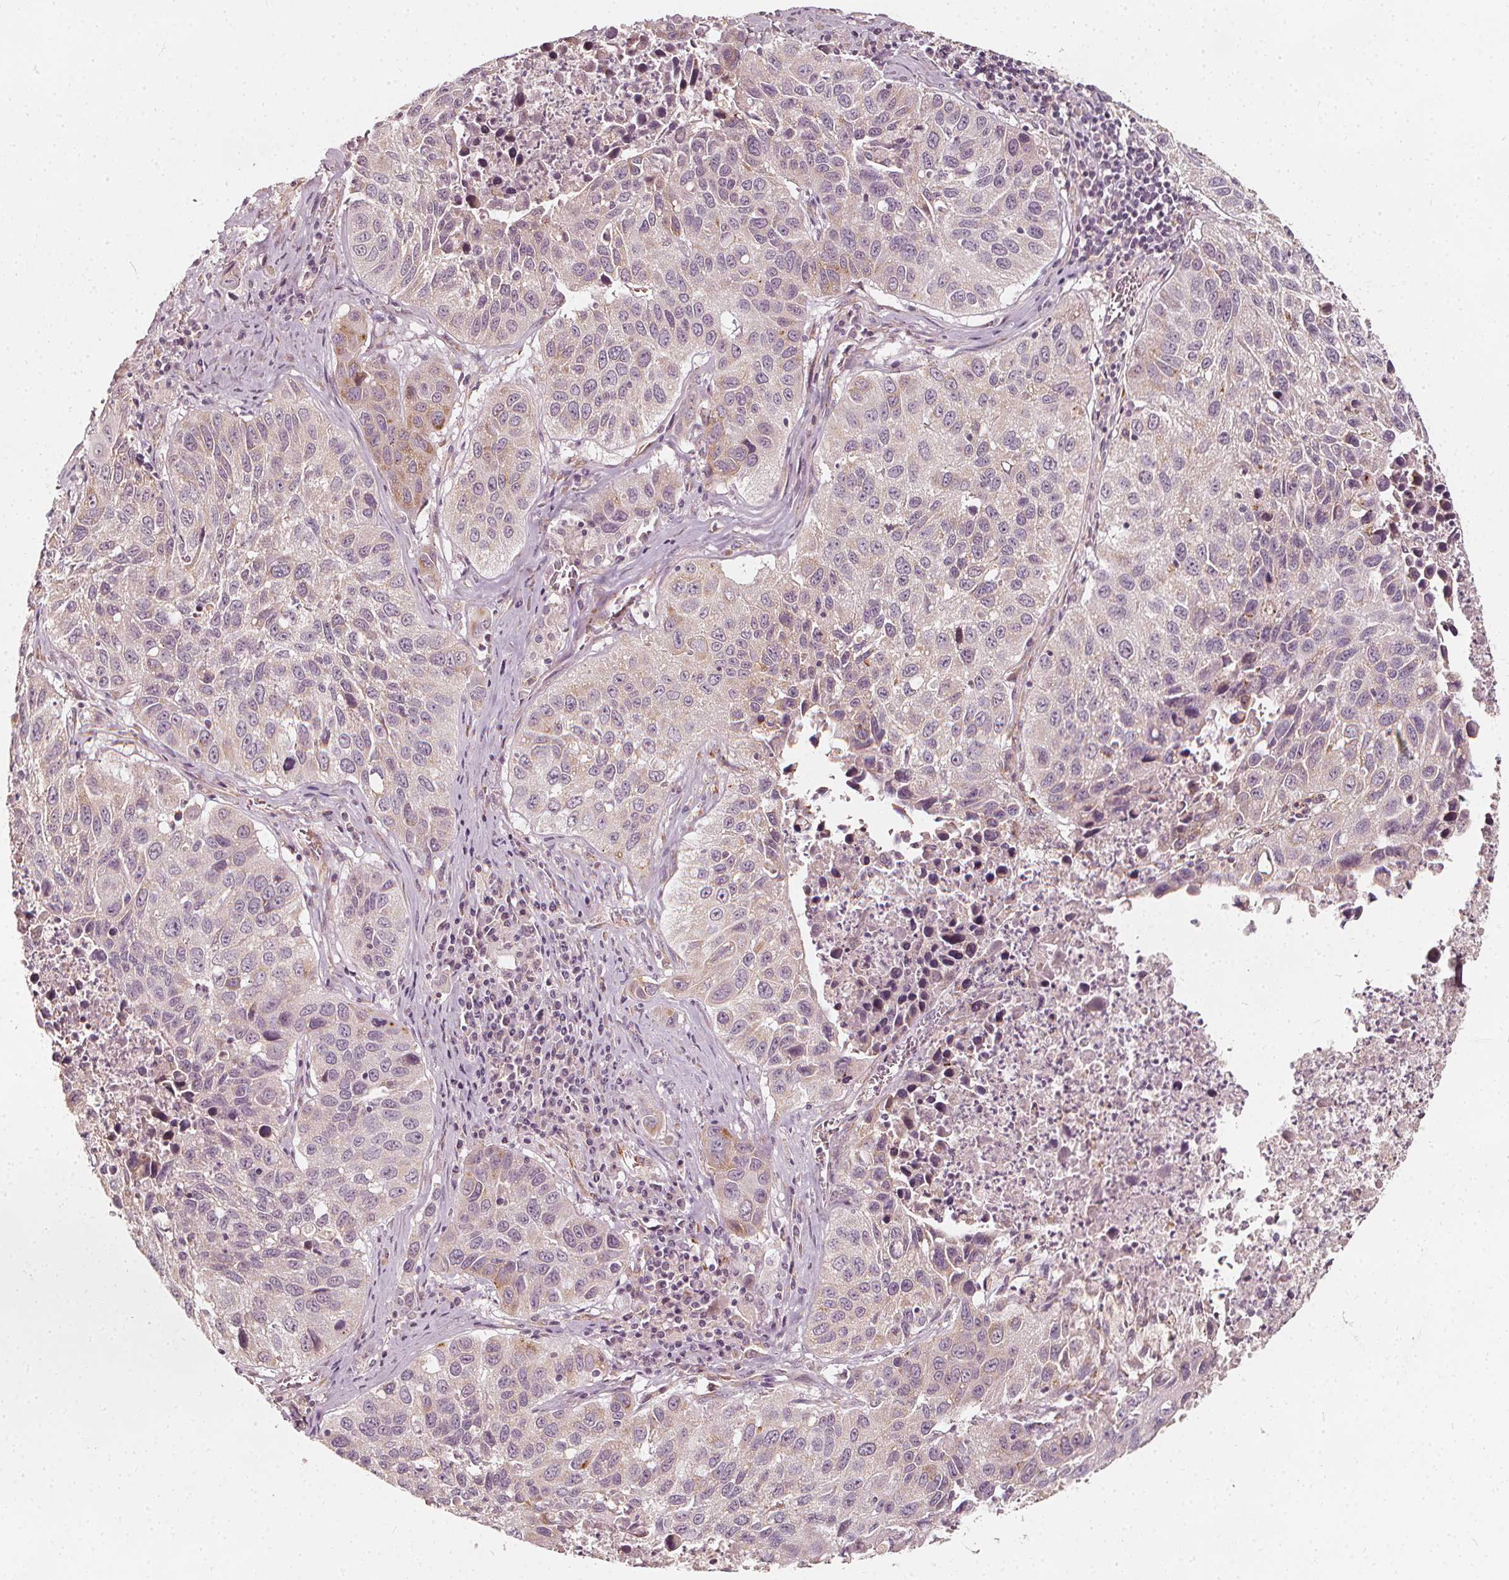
{"staining": {"intensity": "weak", "quantity": "<25%", "location": "cytoplasmic/membranous"}, "tissue": "lung cancer", "cell_type": "Tumor cells", "image_type": "cancer", "snomed": [{"axis": "morphology", "description": "Squamous cell carcinoma, NOS"}, {"axis": "topography", "description": "Lung"}], "caption": "Lung cancer was stained to show a protein in brown. There is no significant positivity in tumor cells.", "gene": "NPC1L1", "patient": {"sex": "female", "age": 61}}